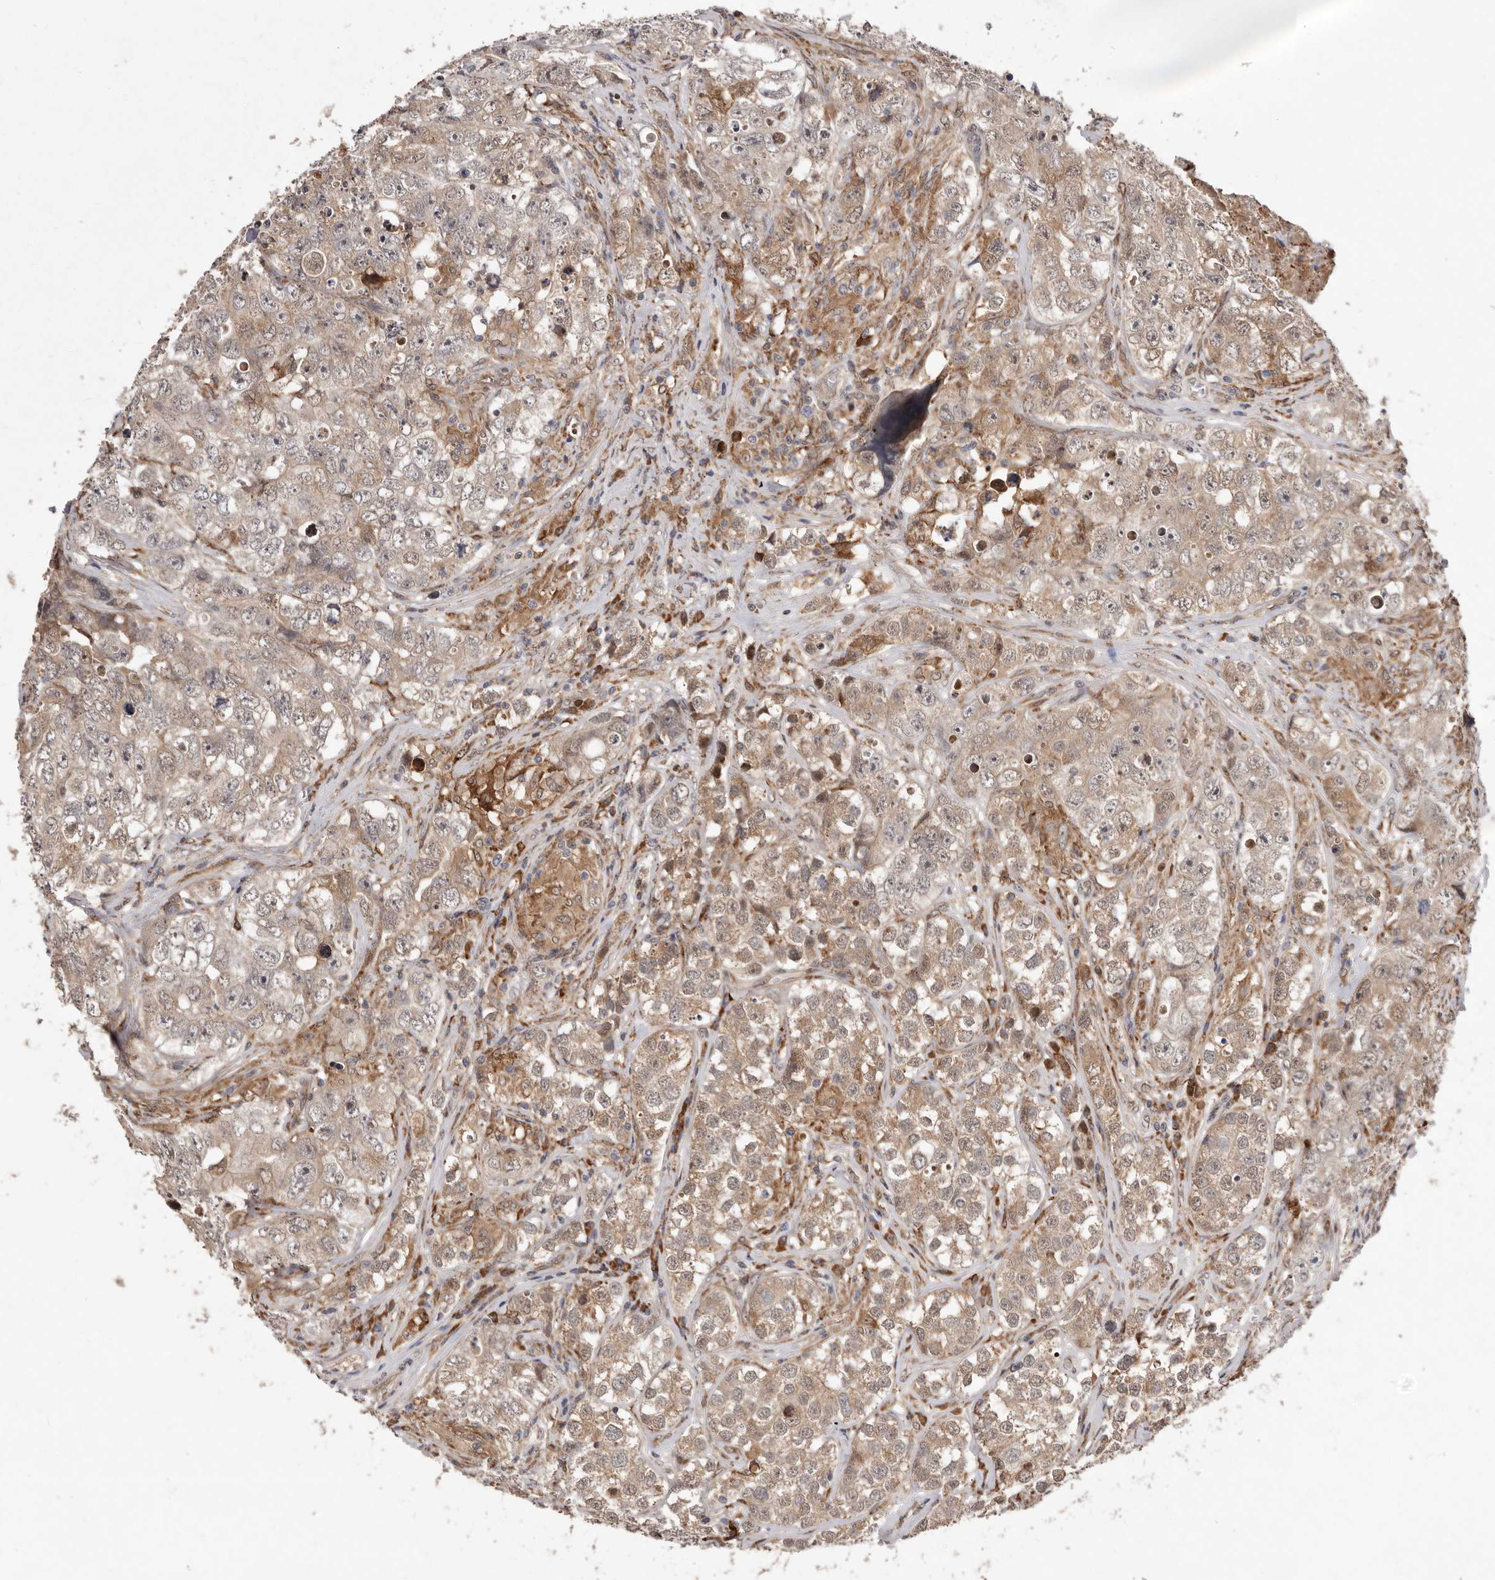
{"staining": {"intensity": "weak", "quantity": ">75%", "location": "cytoplasmic/membranous"}, "tissue": "testis cancer", "cell_type": "Tumor cells", "image_type": "cancer", "snomed": [{"axis": "morphology", "description": "Seminoma, NOS"}, {"axis": "morphology", "description": "Carcinoma, Embryonal, NOS"}, {"axis": "topography", "description": "Testis"}], "caption": "Brown immunohistochemical staining in testis seminoma demonstrates weak cytoplasmic/membranous expression in about >75% of tumor cells. (IHC, brightfield microscopy, high magnification).", "gene": "RRM2B", "patient": {"sex": "male", "age": 43}}